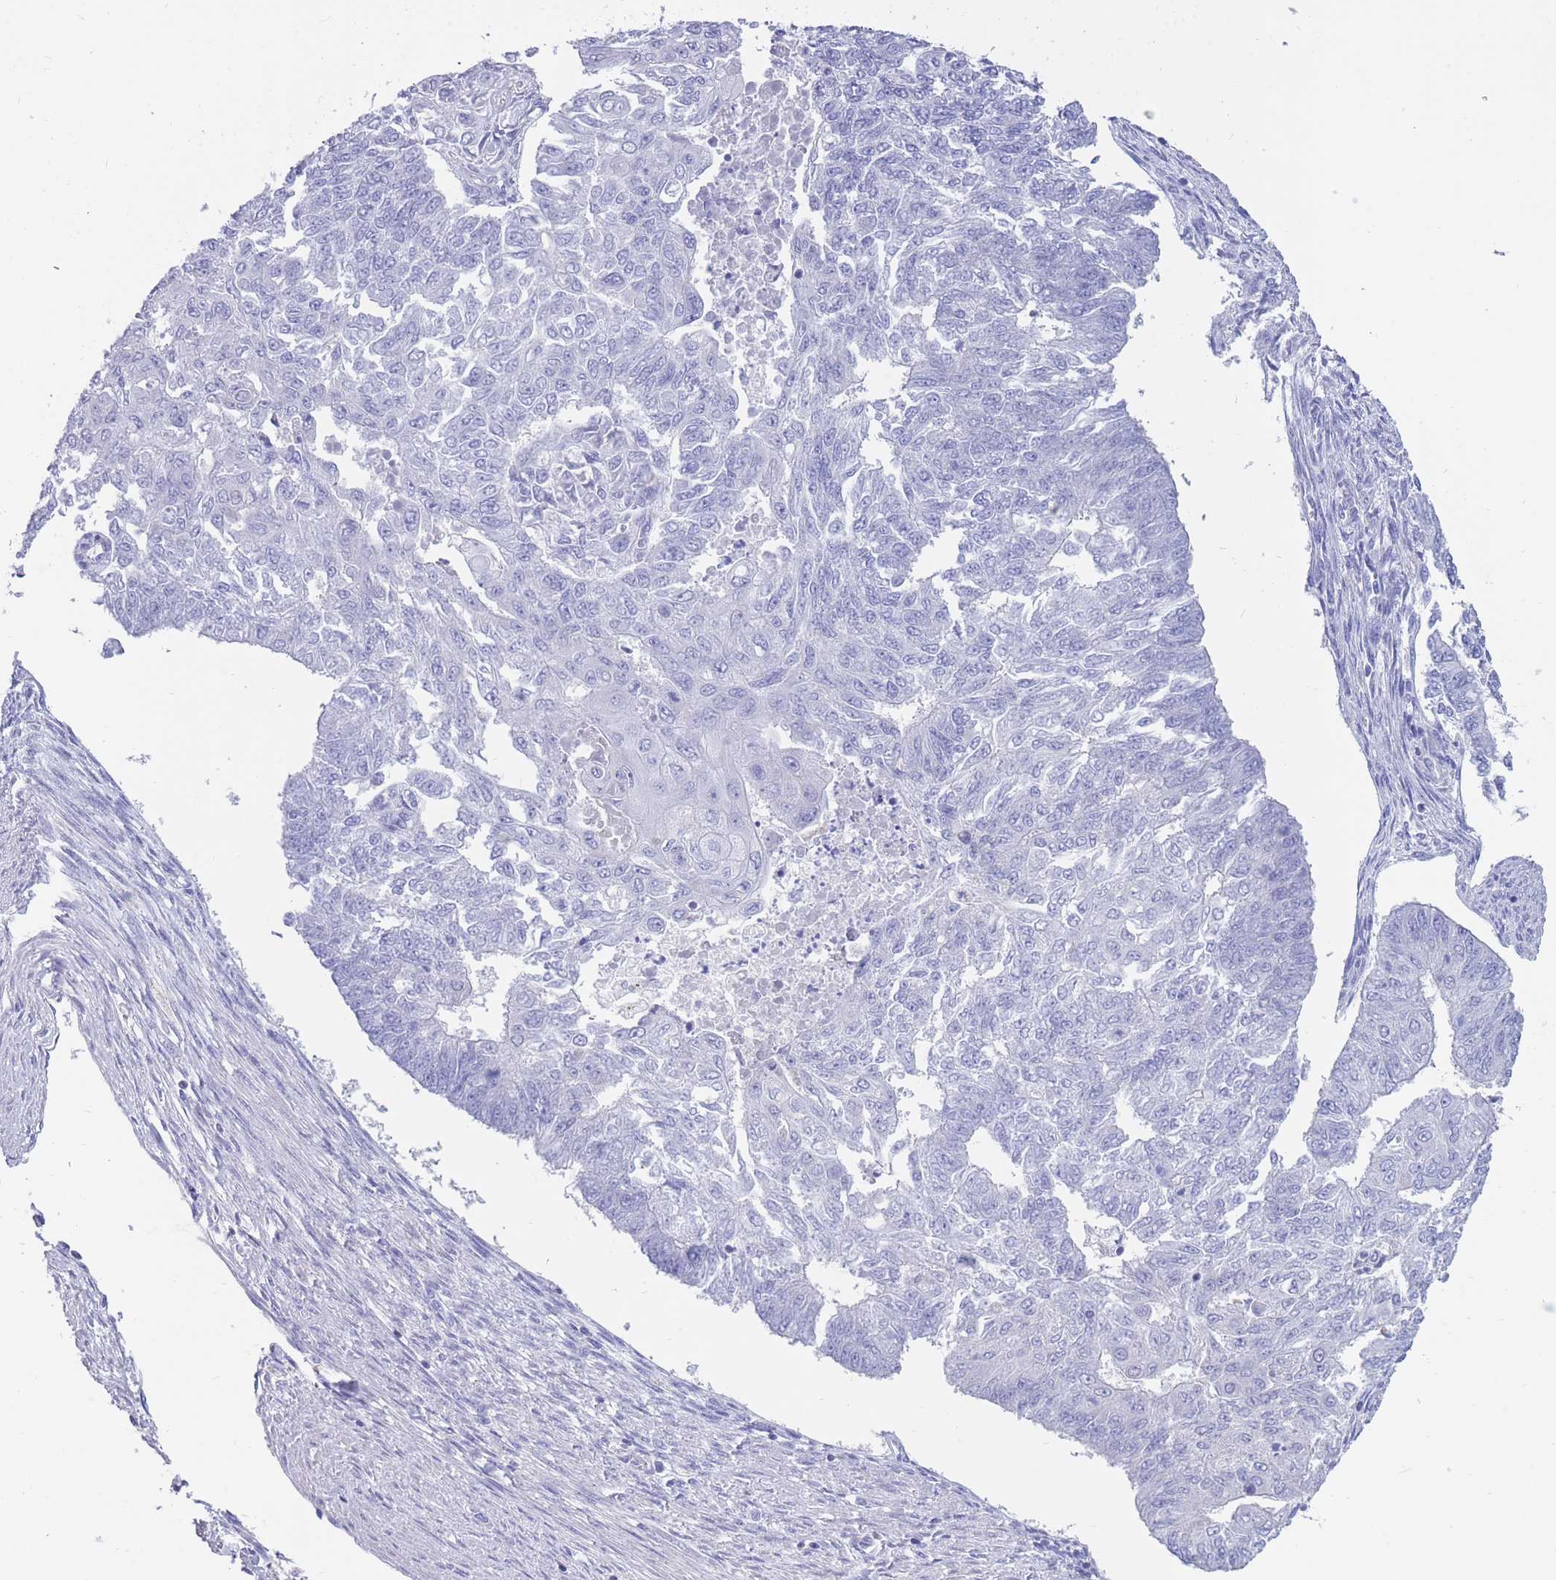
{"staining": {"intensity": "negative", "quantity": "none", "location": "none"}, "tissue": "endometrial cancer", "cell_type": "Tumor cells", "image_type": "cancer", "snomed": [{"axis": "morphology", "description": "Adenocarcinoma, NOS"}, {"axis": "topography", "description": "Endometrium"}], "caption": "Immunohistochemistry micrograph of neoplastic tissue: endometrial adenocarcinoma stained with DAB shows no significant protein staining in tumor cells. (DAB IHC with hematoxylin counter stain).", "gene": "INTS2", "patient": {"sex": "female", "age": 32}}